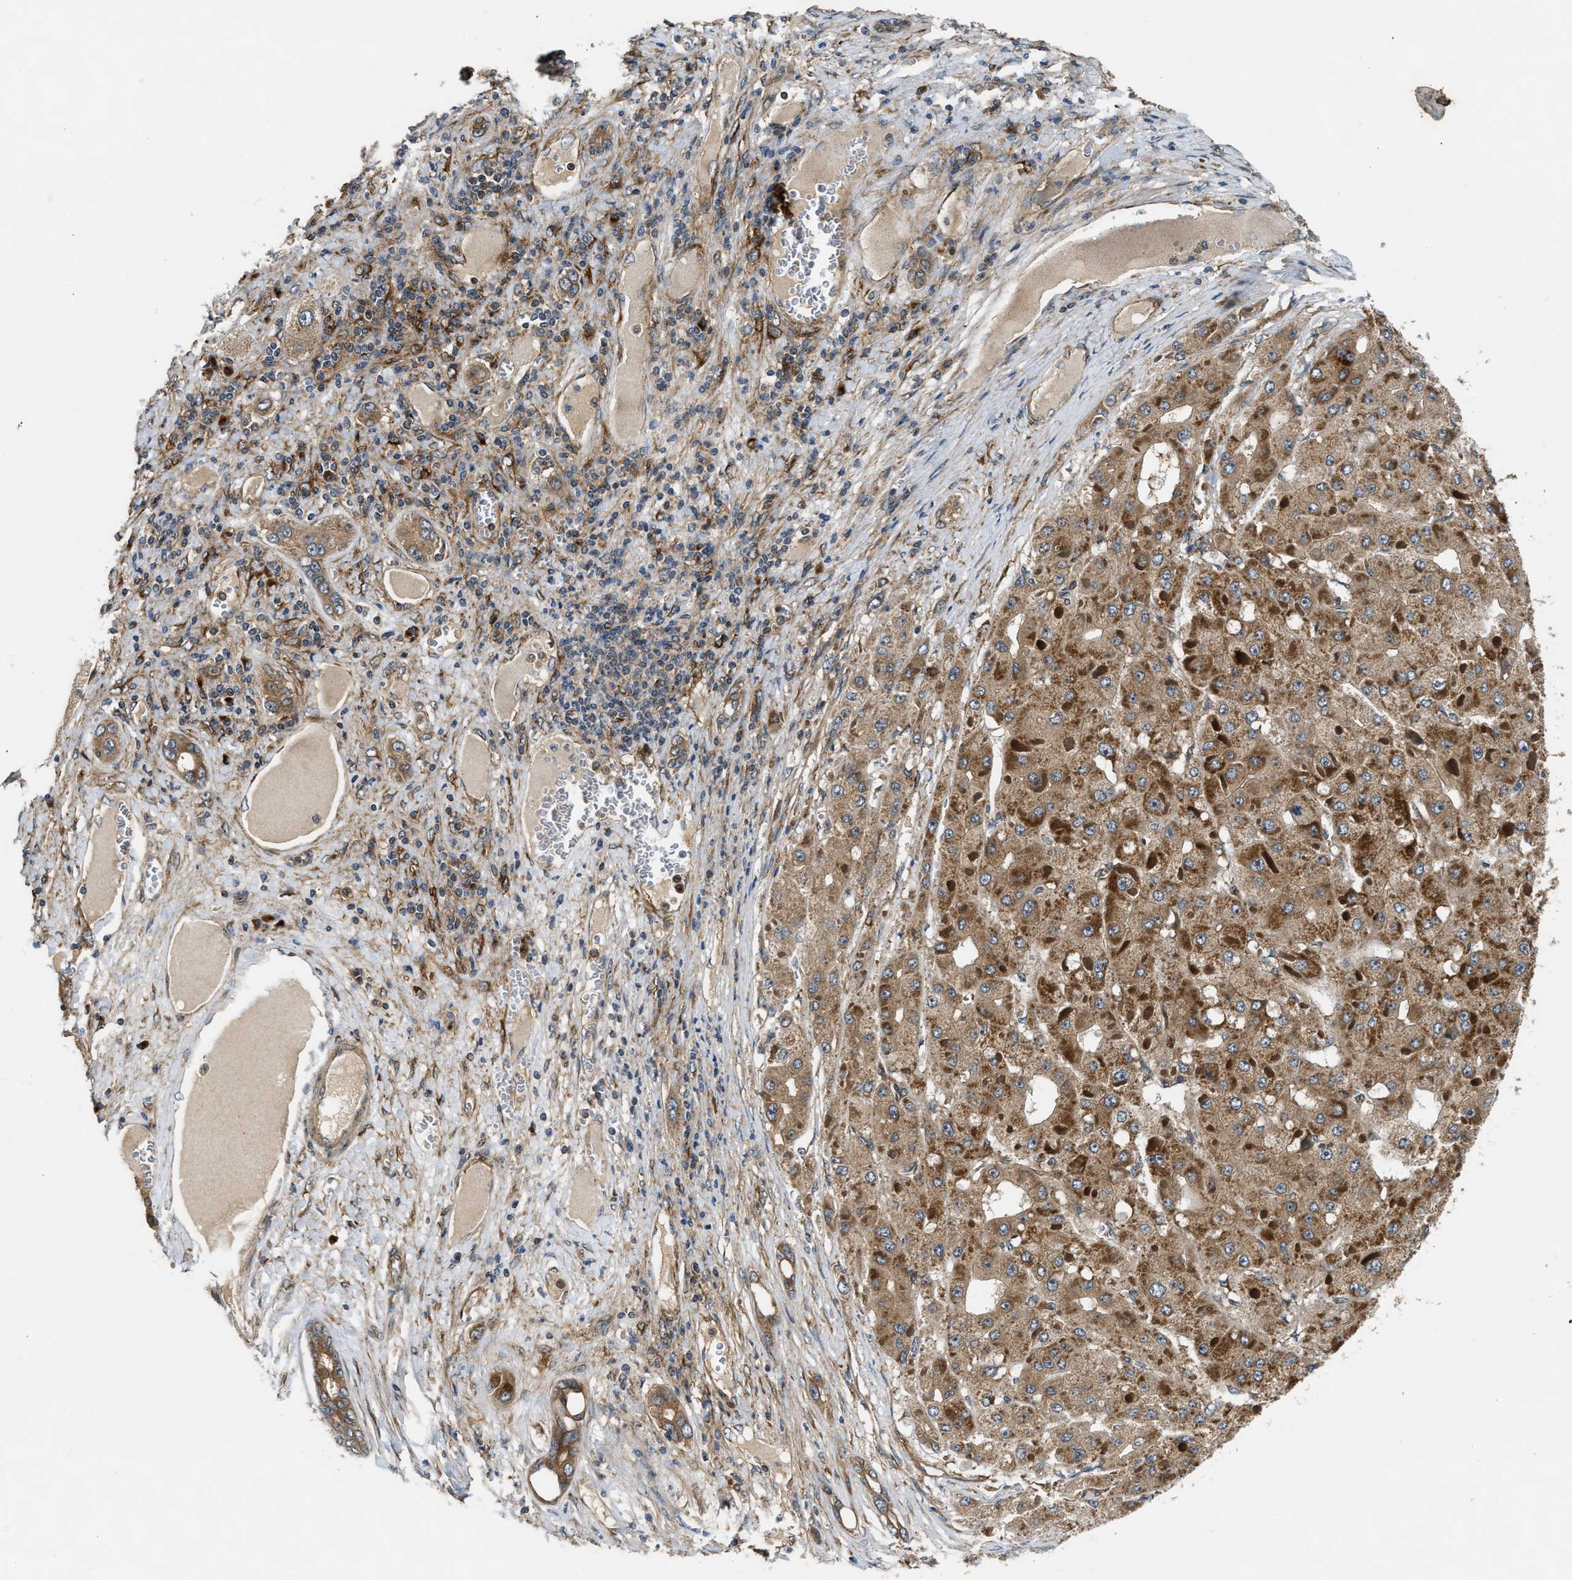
{"staining": {"intensity": "weak", "quantity": ">75%", "location": "cytoplasmic/membranous"}, "tissue": "liver cancer", "cell_type": "Tumor cells", "image_type": "cancer", "snomed": [{"axis": "morphology", "description": "Carcinoma, Hepatocellular, NOS"}, {"axis": "topography", "description": "Liver"}], "caption": "Brown immunohistochemical staining in liver cancer exhibits weak cytoplasmic/membranous staining in approximately >75% of tumor cells.", "gene": "PNPLA8", "patient": {"sex": "female", "age": 73}}